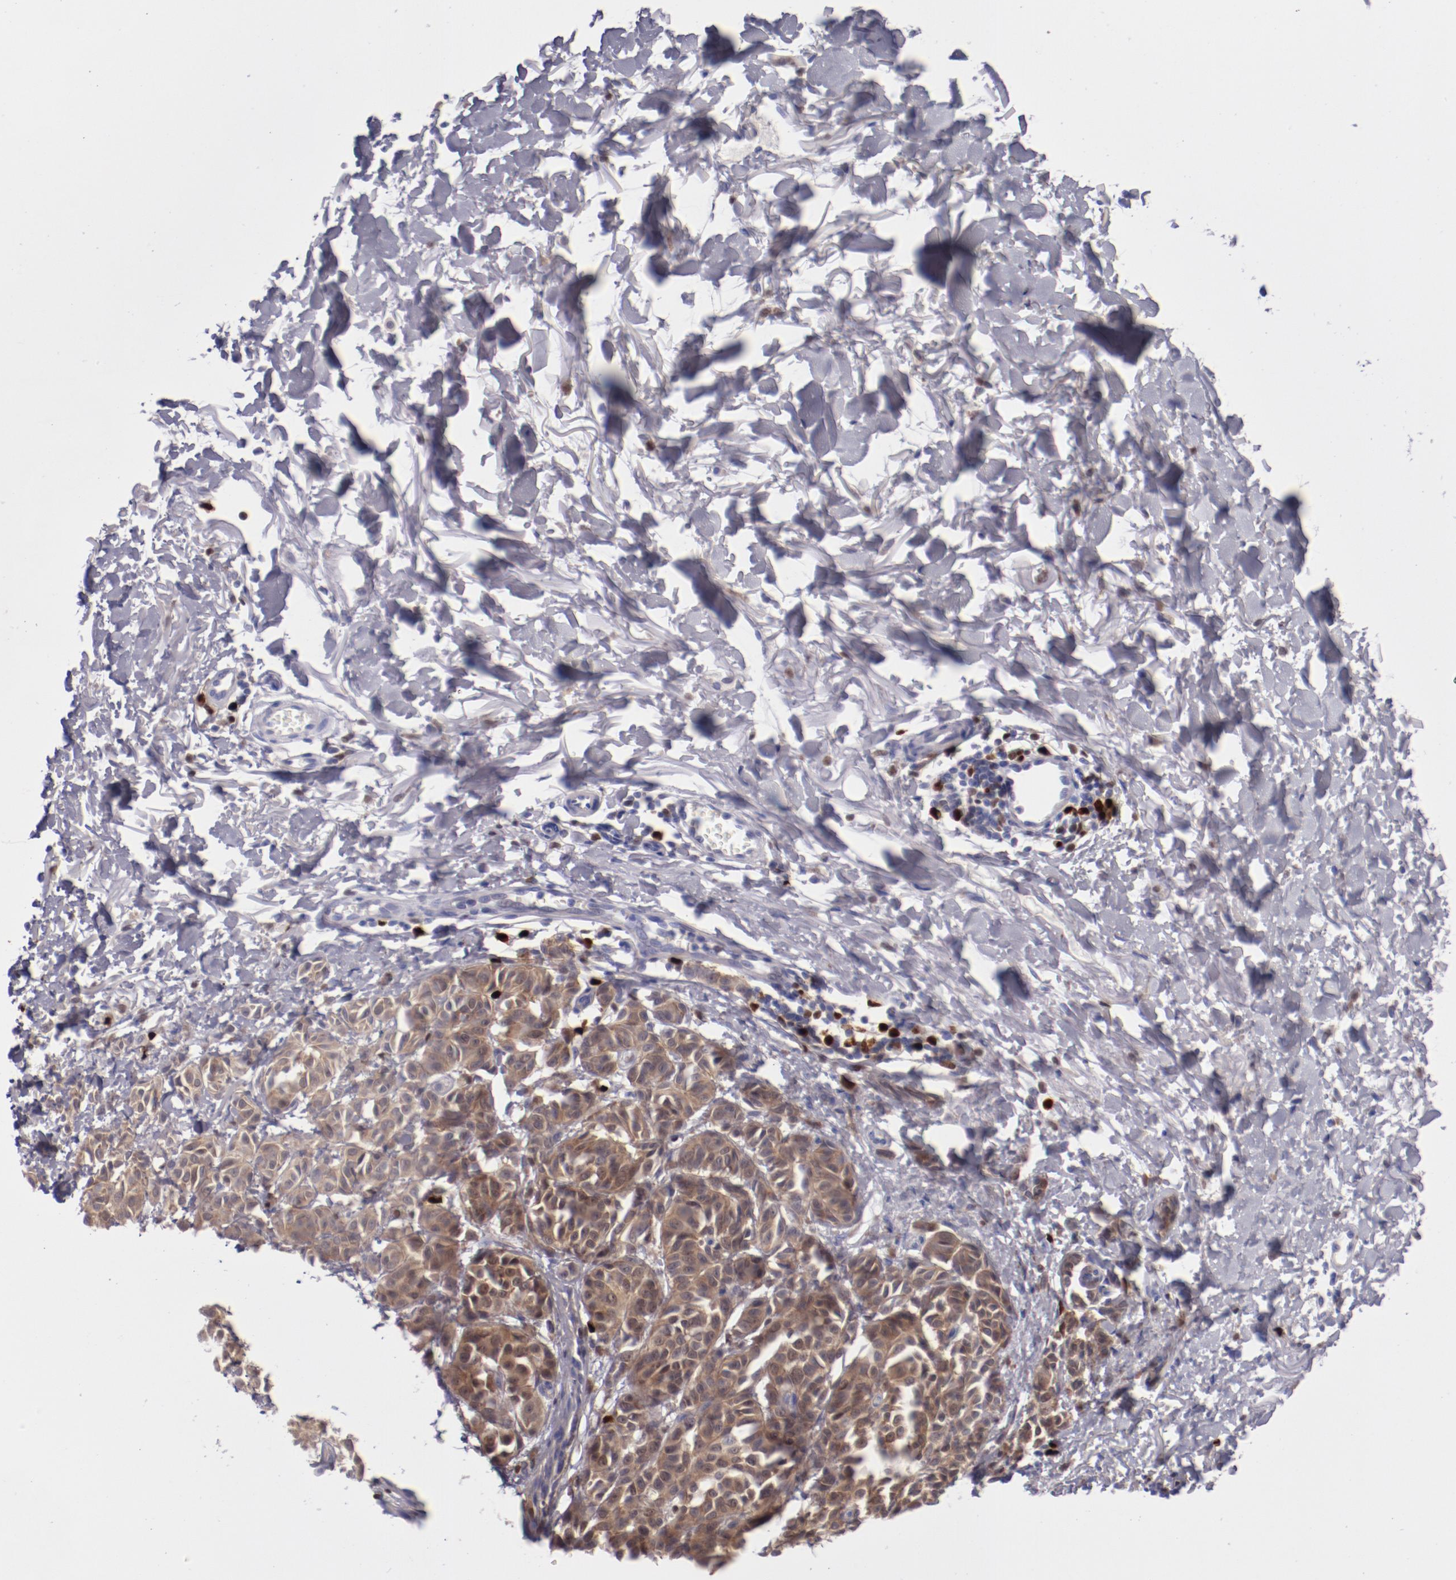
{"staining": {"intensity": "moderate", "quantity": ">75%", "location": "cytoplasmic/membranous"}, "tissue": "melanoma", "cell_type": "Tumor cells", "image_type": "cancer", "snomed": [{"axis": "morphology", "description": "Malignant melanoma, NOS"}, {"axis": "topography", "description": "Skin"}], "caption": "A photomicrograph showing moderate cytoplasmic/membranous staining in about >75% of tumor cells in malignant melanoma, as visualized by brown immunohistochemical staining.", "gene": "IRF8", "patient": {"sex": "male", "age": 76}}